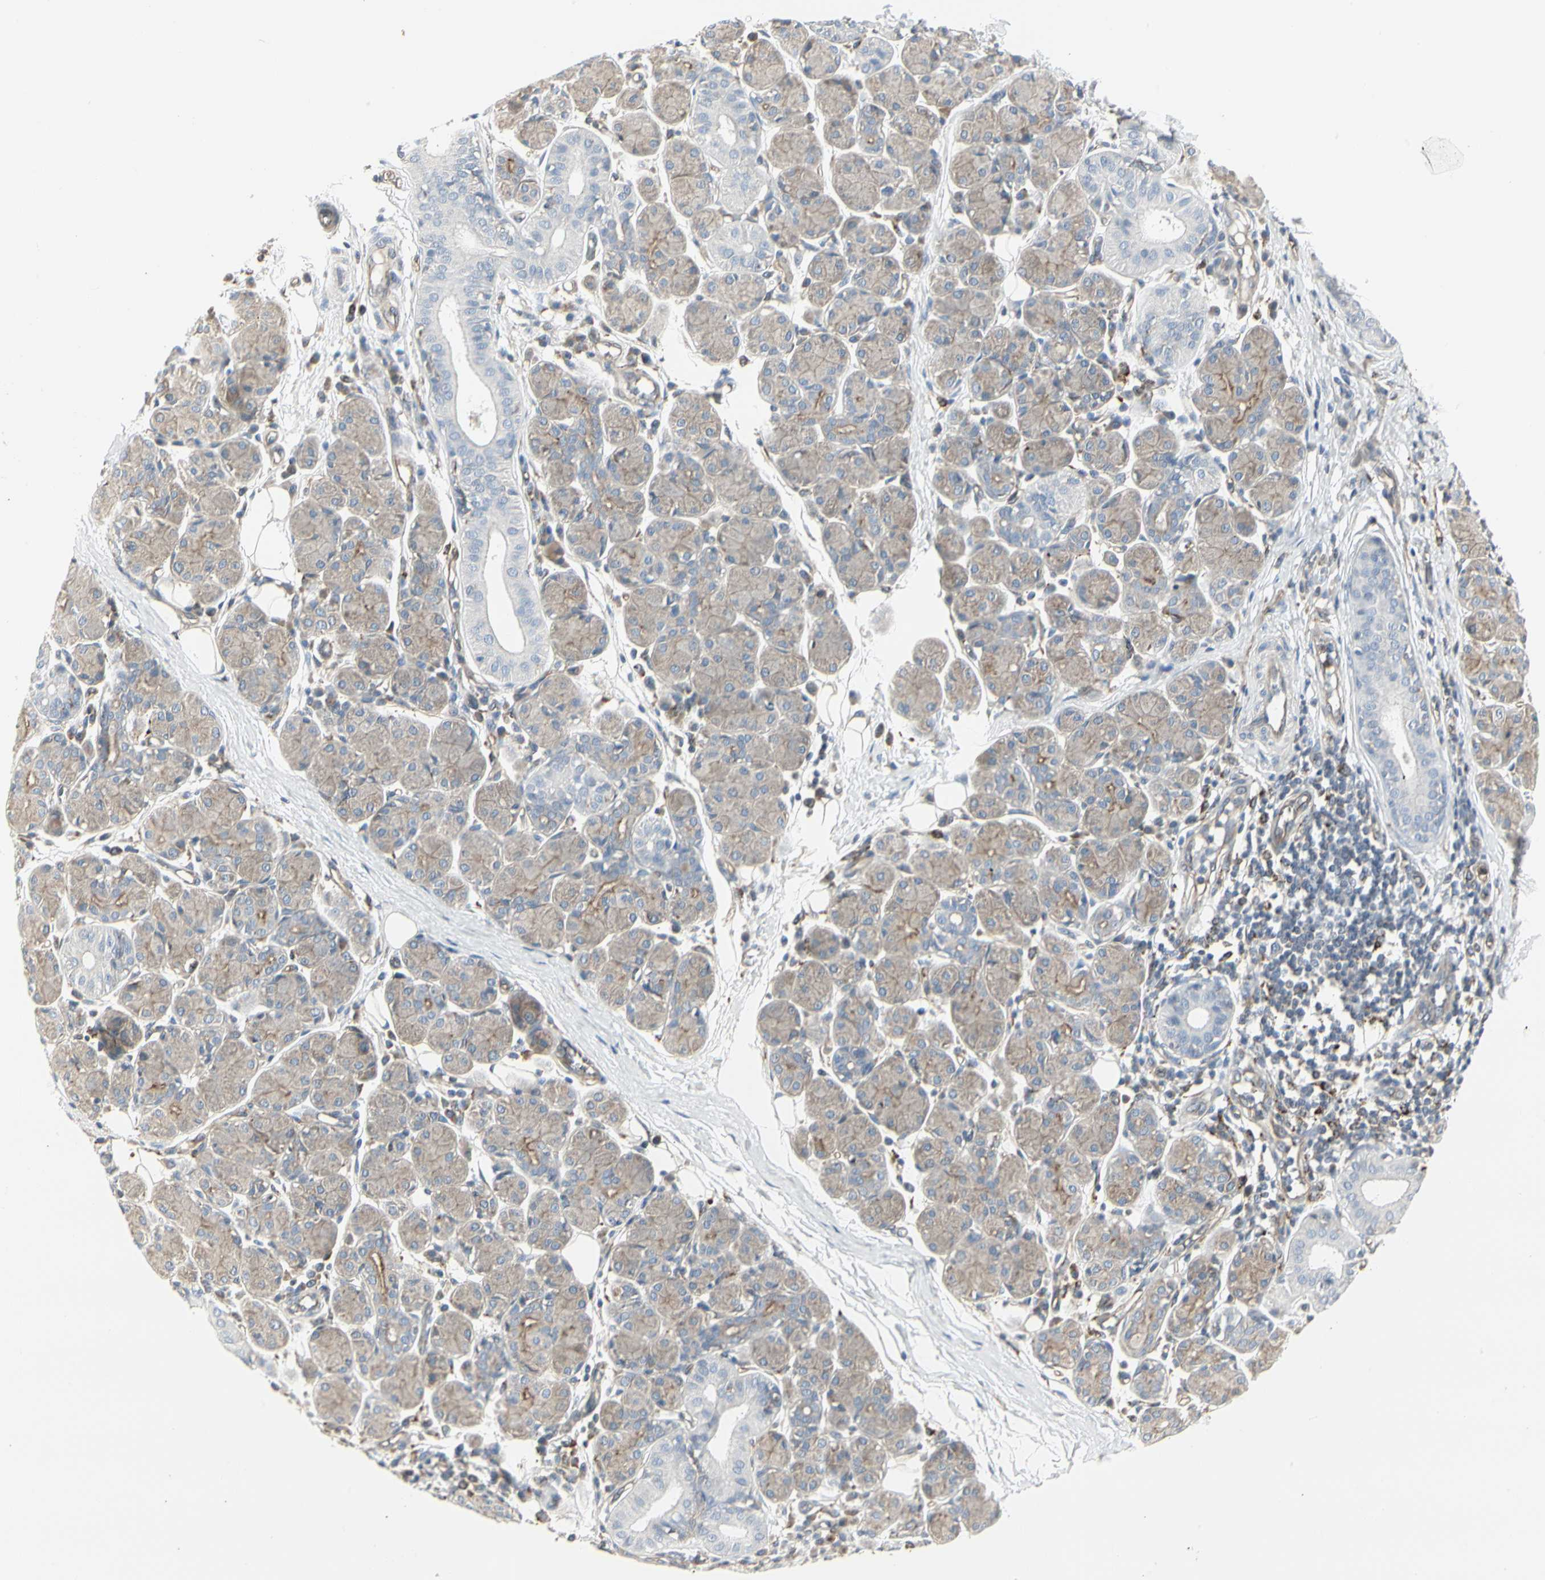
{"staining": {"intensity": "weak", "quantity": ">75%", "location": "cytoplasmic/membranous"}, "tissue": "salivary gland", "cell_type": "Glandular cells", "image_type": "normal", "snomed": [{"axis": "morphology", "description": "Normal tissue, NOS"}, {"axis": "morphology", "description": "Inflammation, NOS"}, {"axis": "topography", "description": "Lymph node"}, {"axis": "topography", "description": "Salivary gland"}], "caption": "Weak cytoplasmic/membranous expression for a protein is appreciated in approximately >75% of glandular cells of benign salivary gland using immunohistochemistry (IHC).", "gene": "ATP6V1B2", "patient": {"sex": "male", "age": 3}}